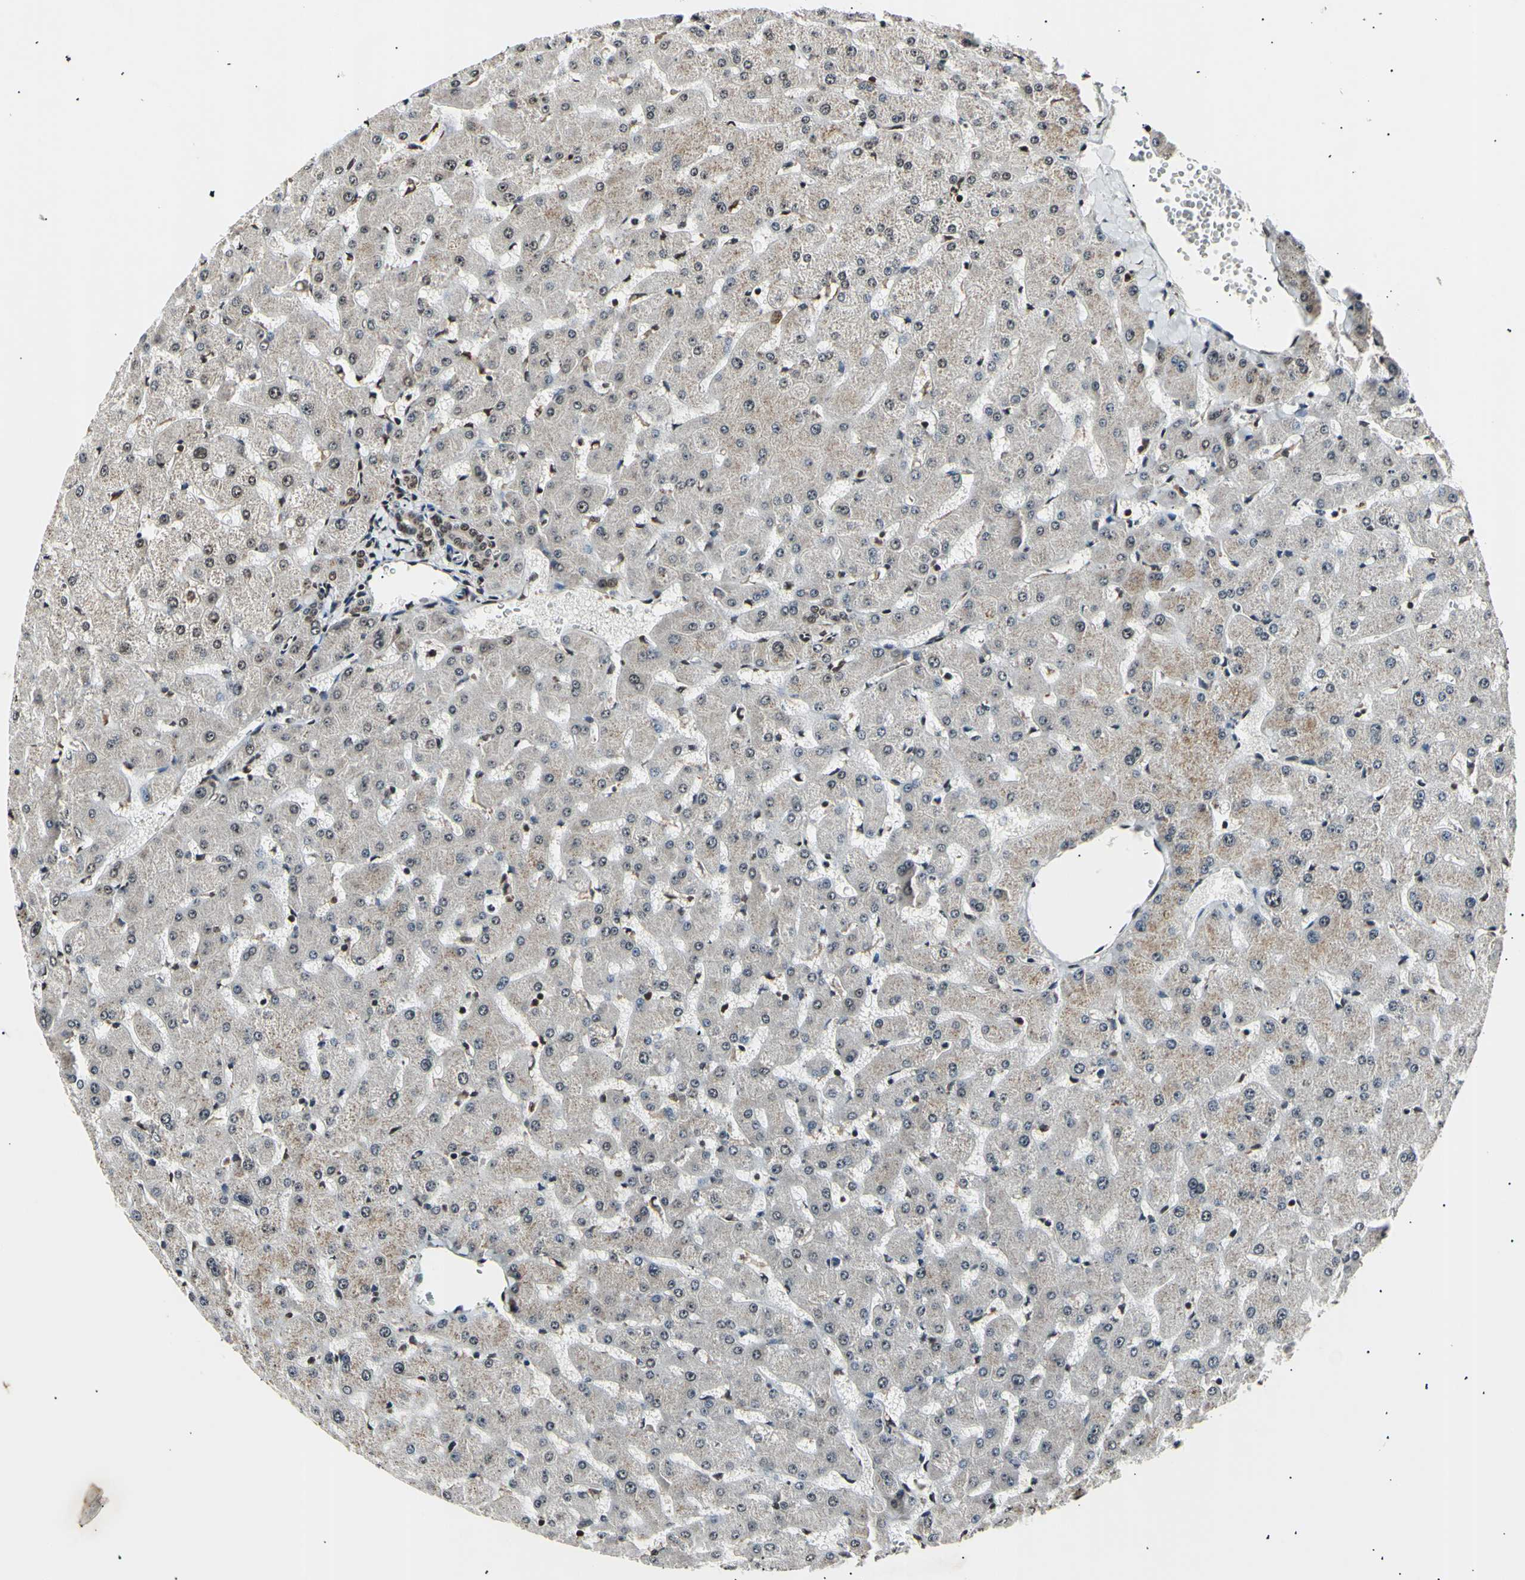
{"staining": {"intensity": "negative", "quantity": "none", "location": "none"}, "tissue": "liver", "cell_type": "Cholangiocytes", "image_type": "normal", "snomed": [{"axis": "morphology", "description": "Normal tissue, NOS"}, {"axis": "topography", "description": "Liver"}], "caption": "Normal liver was stained to show a protein in brown. There is no significant positivity in cholangiocytes. (DAB (3,3'-diaminobenzidine) immunohistochemistry (IHC) with hematoxylin counter stain).", "gene": "ANAPC7", "patient": {"sex": "female", "age": 63}}